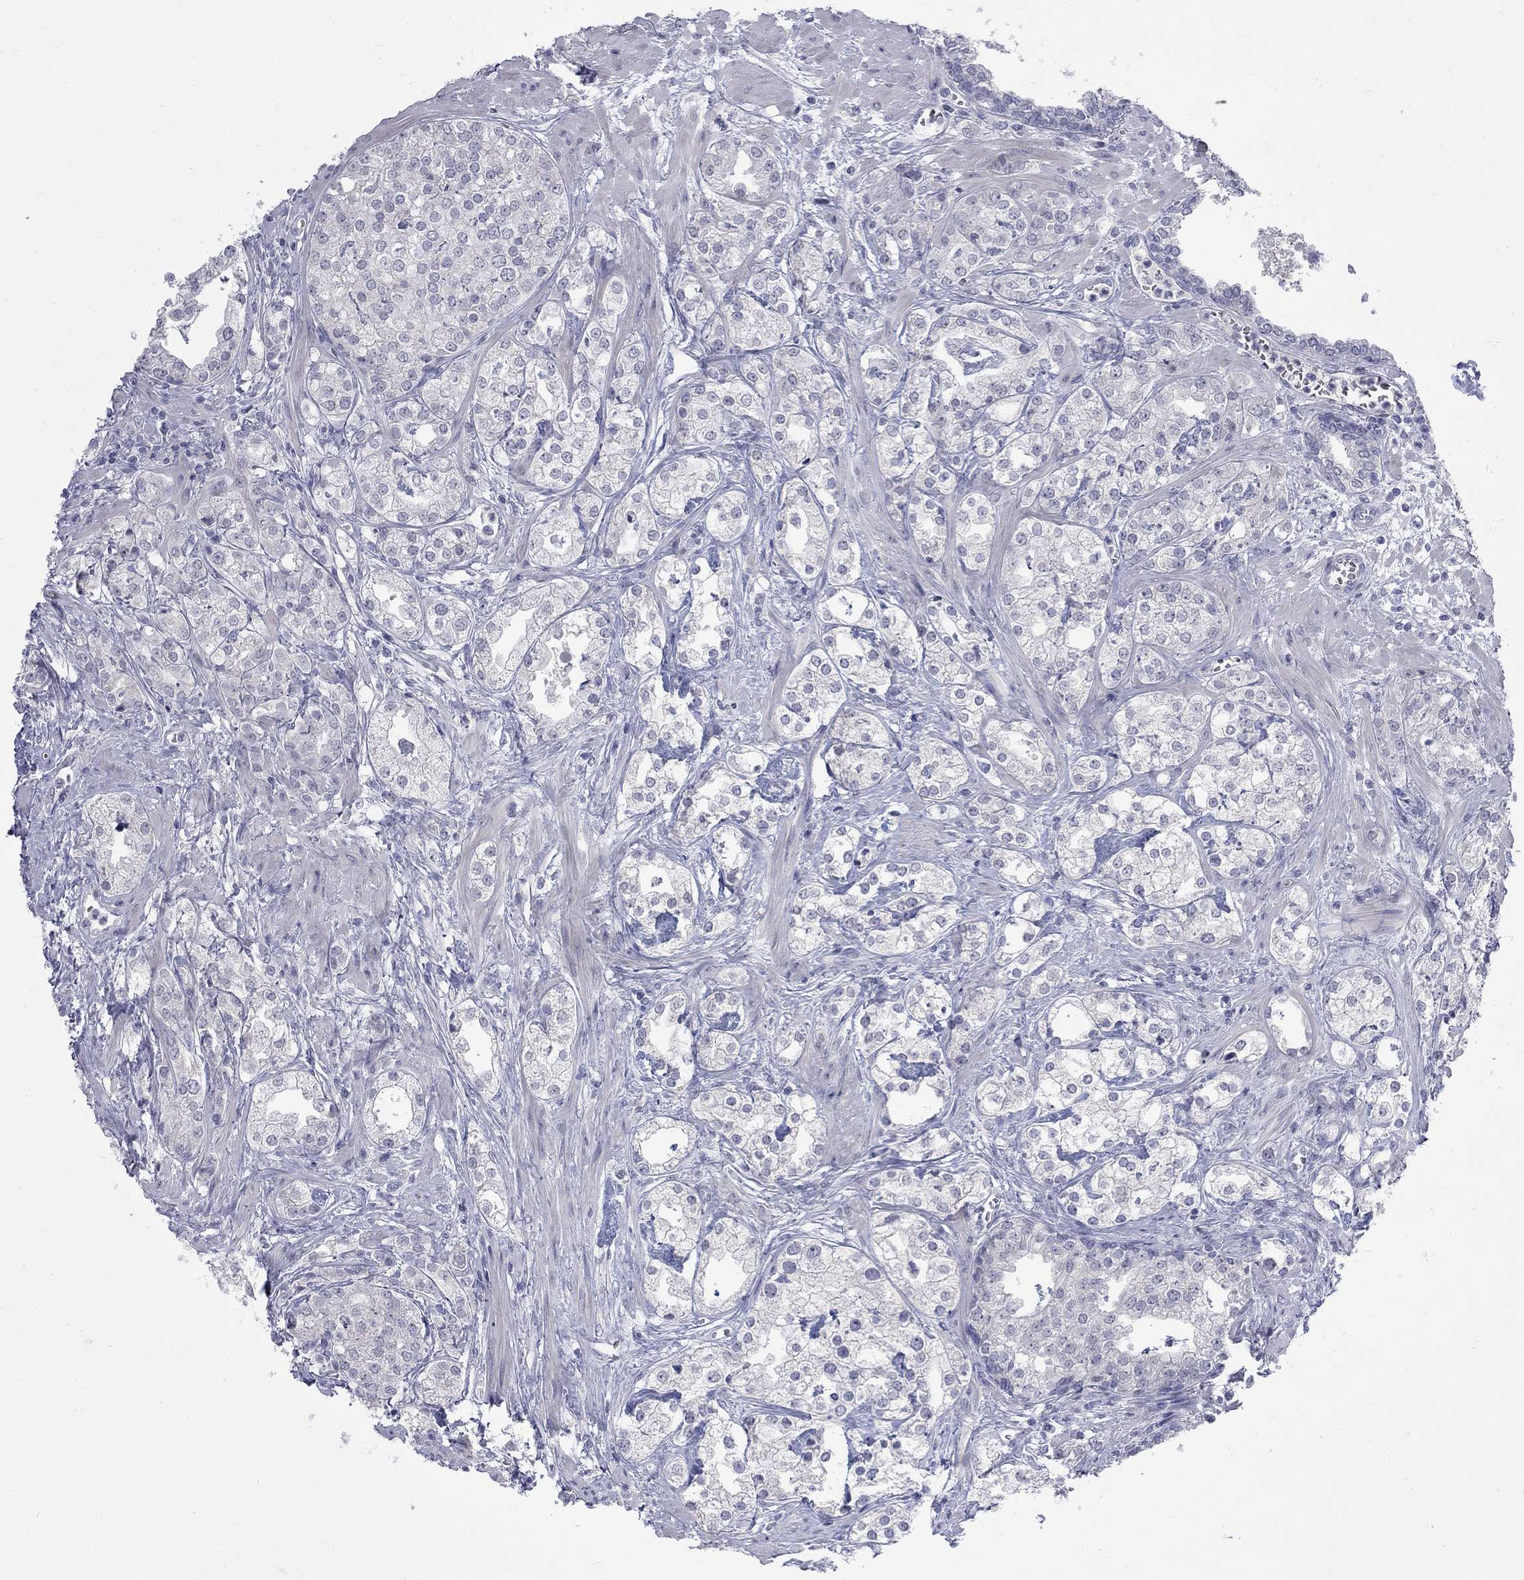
{"staining": {"intensity": "negative", "quantity": "none", "location": "none"}, "tissue": "prostate cancer", "cell_type": "Tumor cells", "image_type": "cancer", "snomed": [{"axis": "morphology", "description": "Adenocarcinoma, NOS"}, {"axis": "topography", "description": "Prostate and seminal vesicle, NOS"}, {"axis": "topography", "description": "Prostate"}], "caption": "DAB (3,3'-diaminobenzidine) immunohistochemical staining of prostate cancer exhibits no significant positivity in tumor cells.", "gene": "CTNND2", "patient": {"sex": "male", "age": 62}}